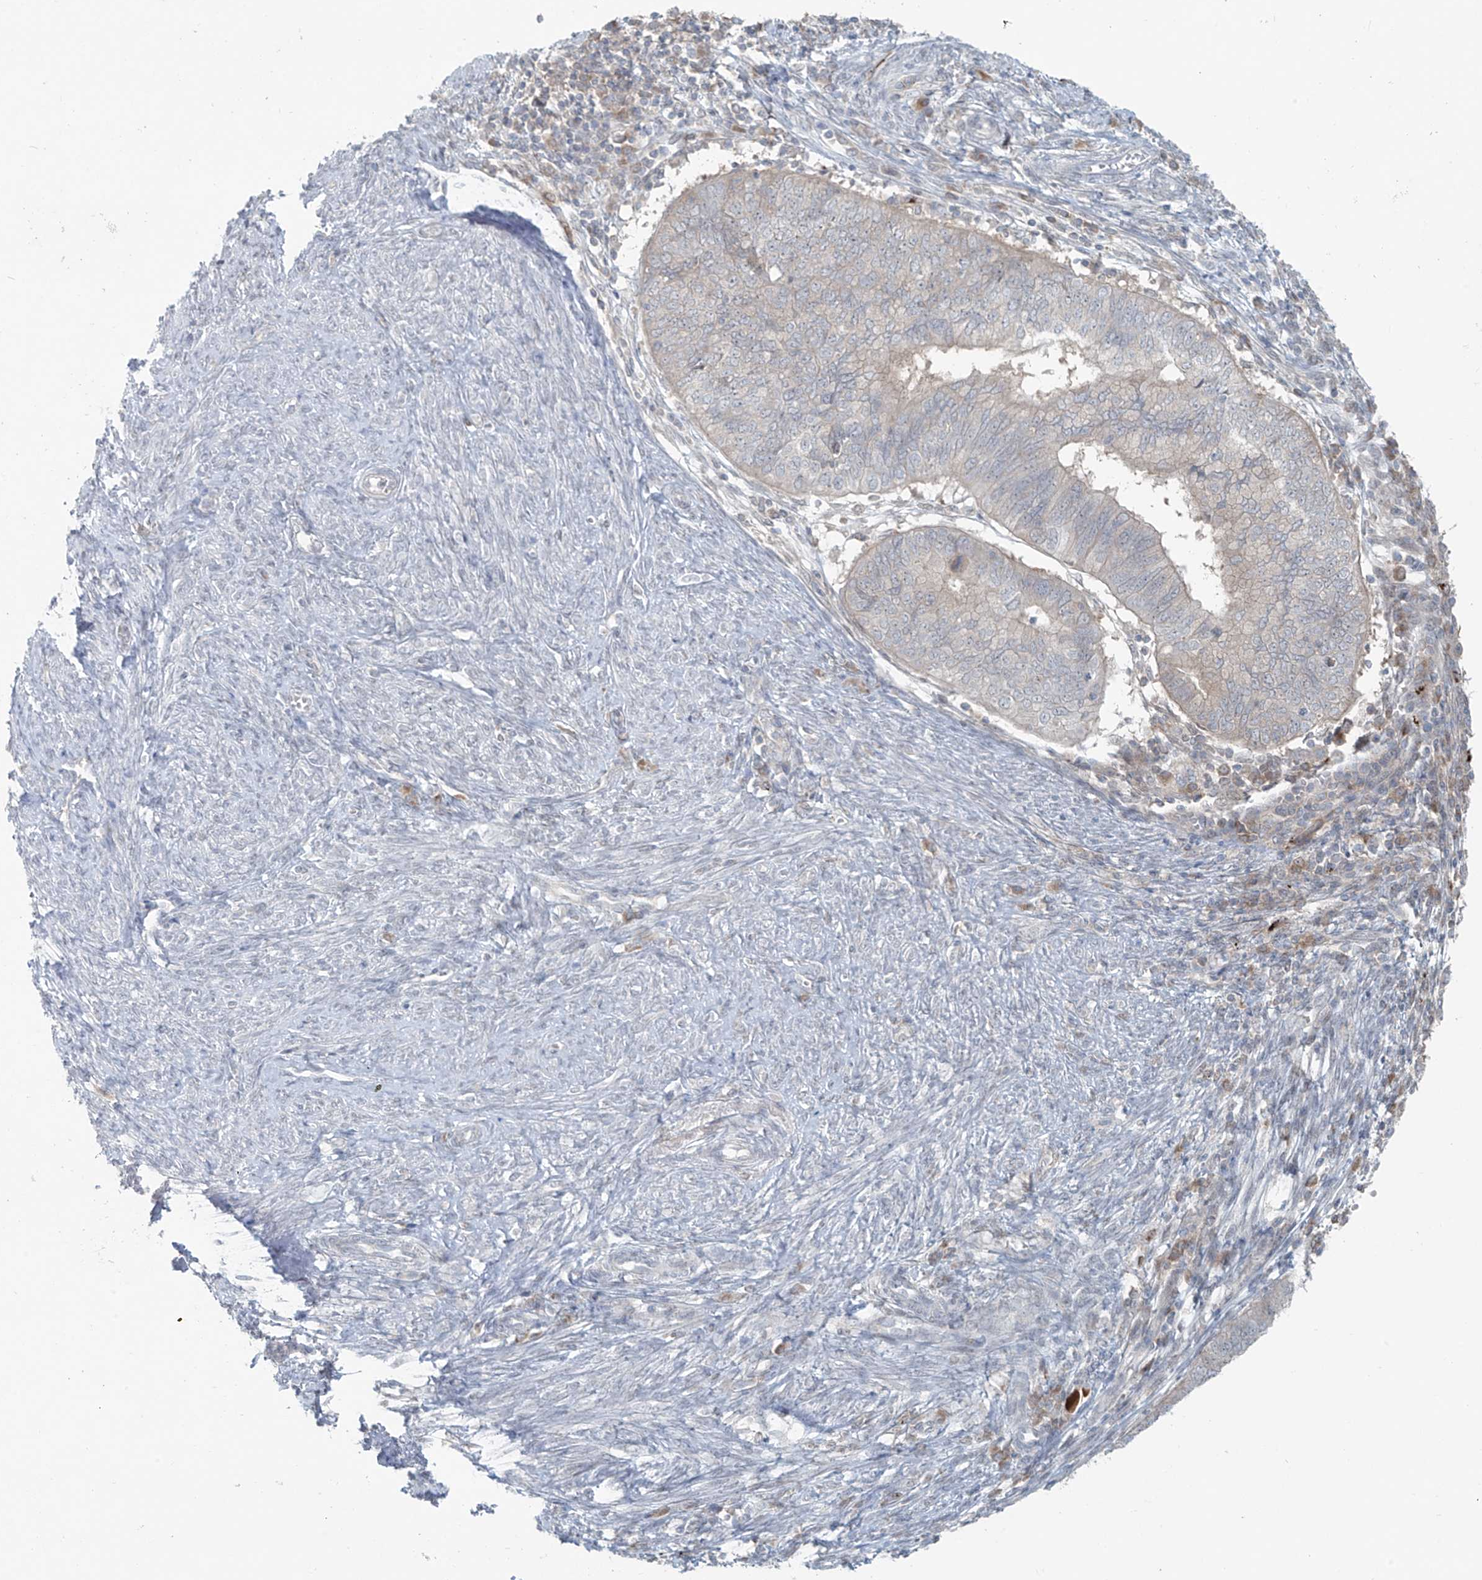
{"staining": {"intensity": "negative", "quantity": "none", "location": "none"}, "tissue": "endometrial cancer", "cell_type": "Tumor cells", "image_type": "cancer", "snomed": [{"axis": "morphology", "description": "Adenocarcinoma, NOS"}, {"axis": "topography", "description": "Uterus"}], "caption": "Human endometrial adenocarcinoma stained for a protein using immunohistochemistry shows no staining in tumor cells.", "gene": "PPAT", "patient": {"sex": "female", "age": 77}}